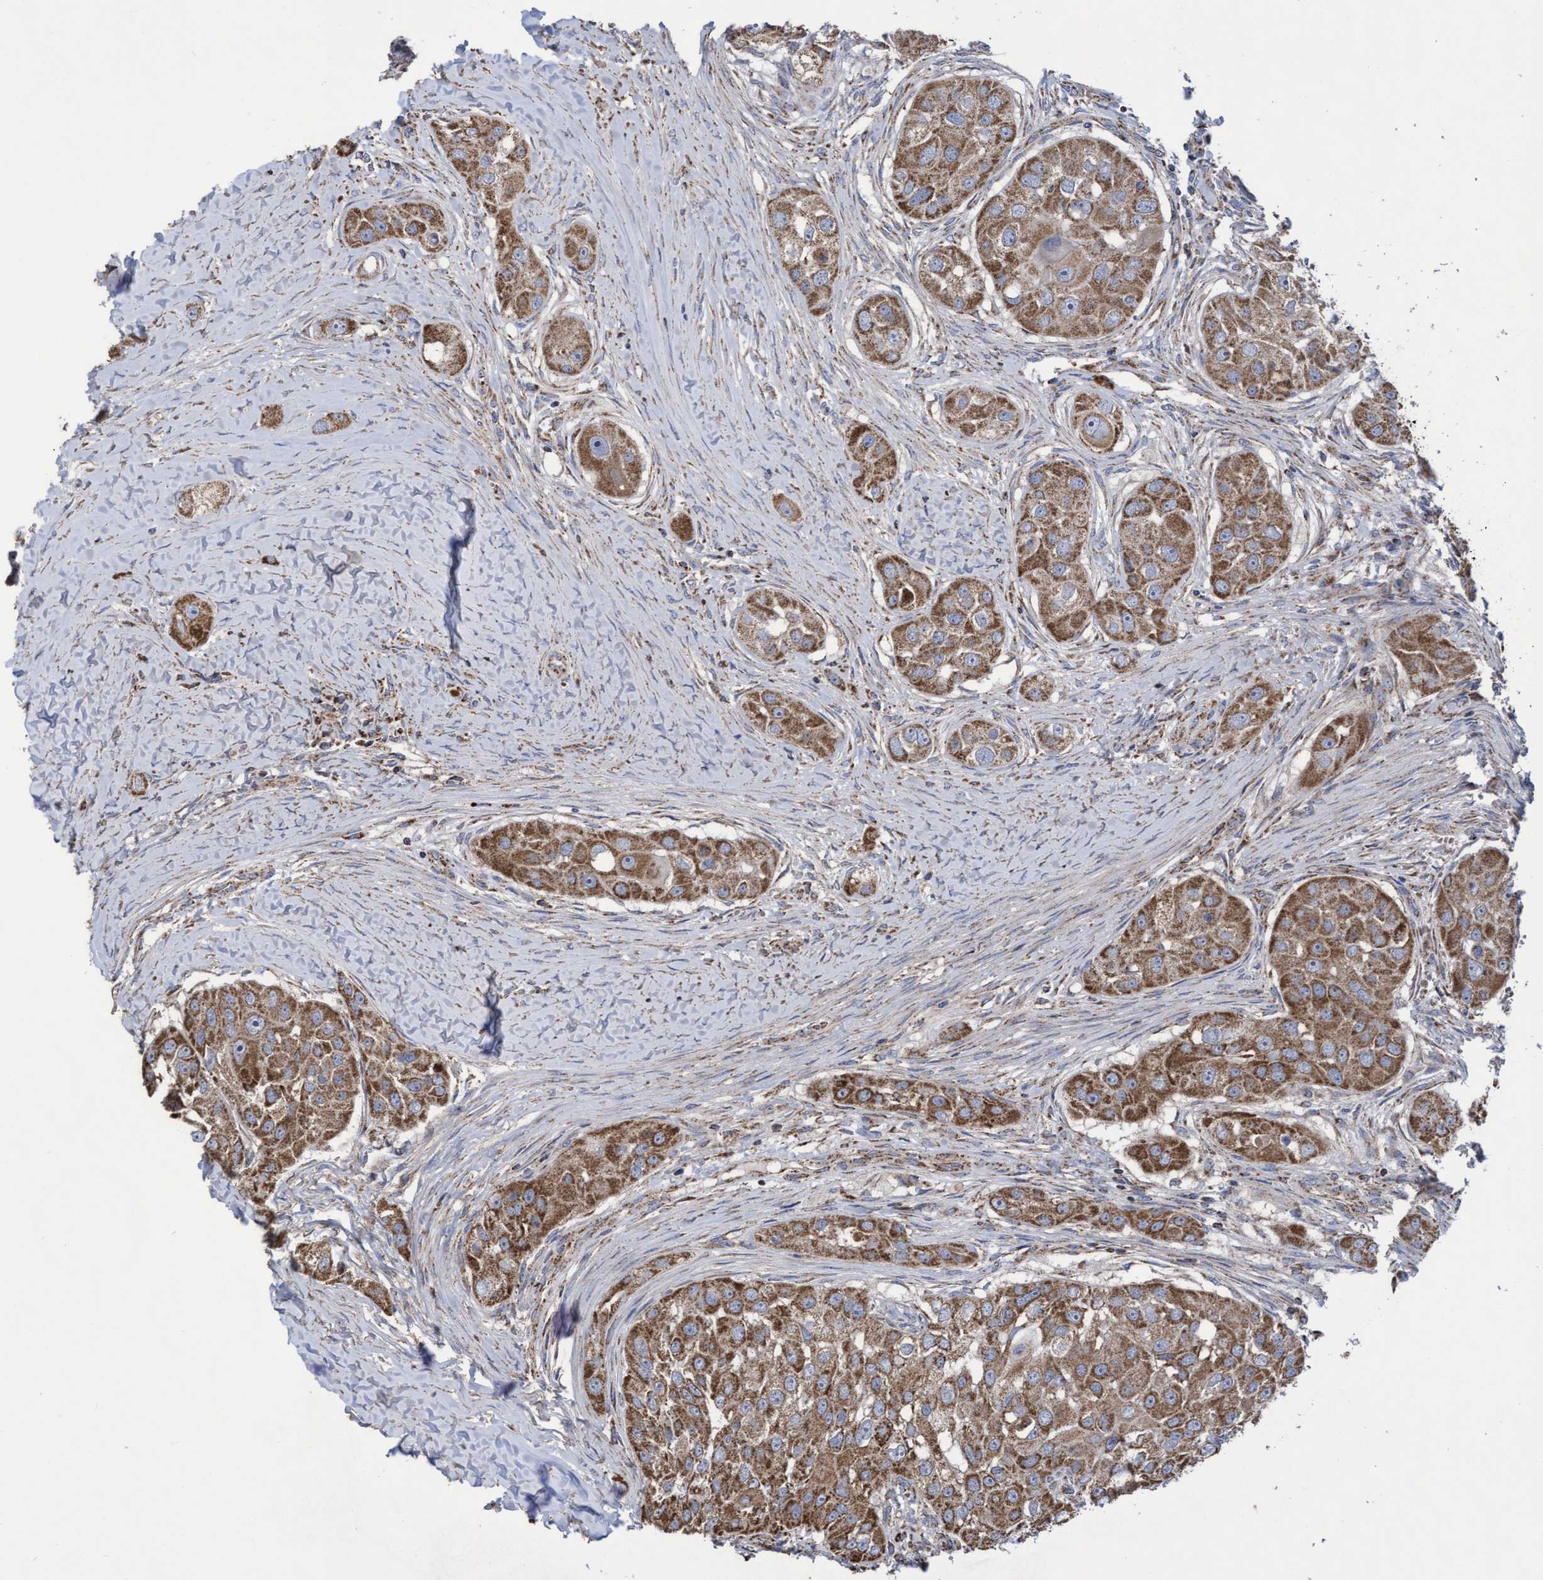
{"staining": {"intensity": "strong", "quantity": ">75%", "location": "cytoplasmic/membranous"}, "tissue": "head and neck cancer", "cell_type": "Tumor cells", "image_type": "cancer", "snomed": [{"axis": "morphology", "description": "Normal tissue, NOS"}, {"axis": "morphology", "description": "Squamous cell carcinoma, NOS"}, {"axis": "topography", "description": "Skeletal muscle"}, {"axis": "topography", "description": "Head-Neck"}], "caption": "This photomicrograph exhibits immunohistochemistry staining of head and neck cancer, with high strong cytoplasmic/membranous expression in approximately >75% of tumor cells.", "gene": "COBL", "patient": {"sex": "male", "age": 51}}